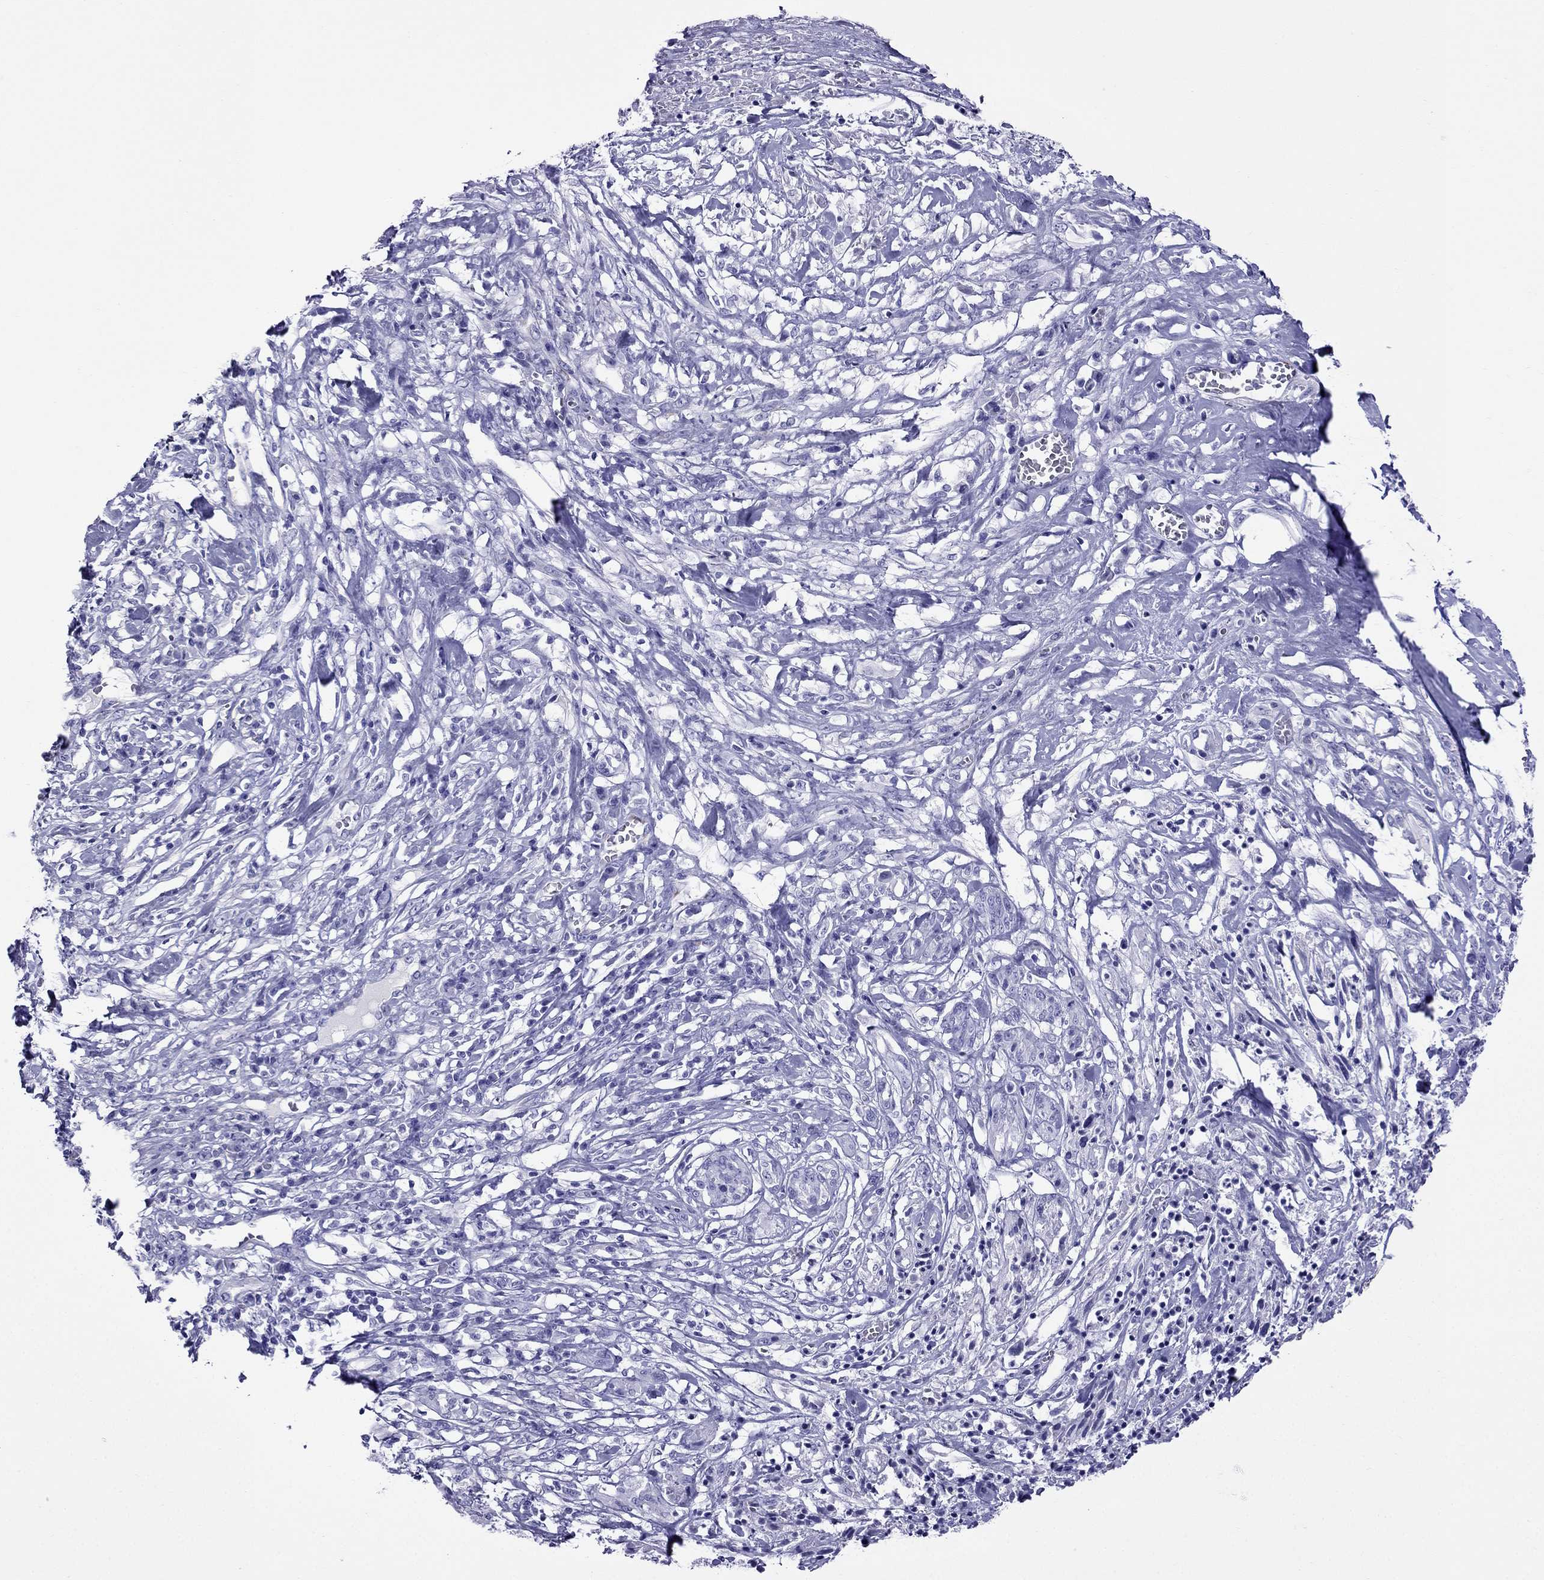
{"staining": {"intensity": "negative", "quantity": "none", "location": "none"}, "tissue": "melanoma", "cell_type": "Tumor cells", "image_type": "cancer", "snomed": [{"axis": "morphology", "description": "Malignant melanoma, NOS"}, {"axis": "topography", "description": "Skin"}], "caption": "Tumor cells show no significant protein staining in malignant melanoma. The staining is performed using DAB brown chromogen with nuclei counter-stained in using hematoxylin.", "gene": "CRYBA1", "patient": {"sex": "female", "age": 91}}